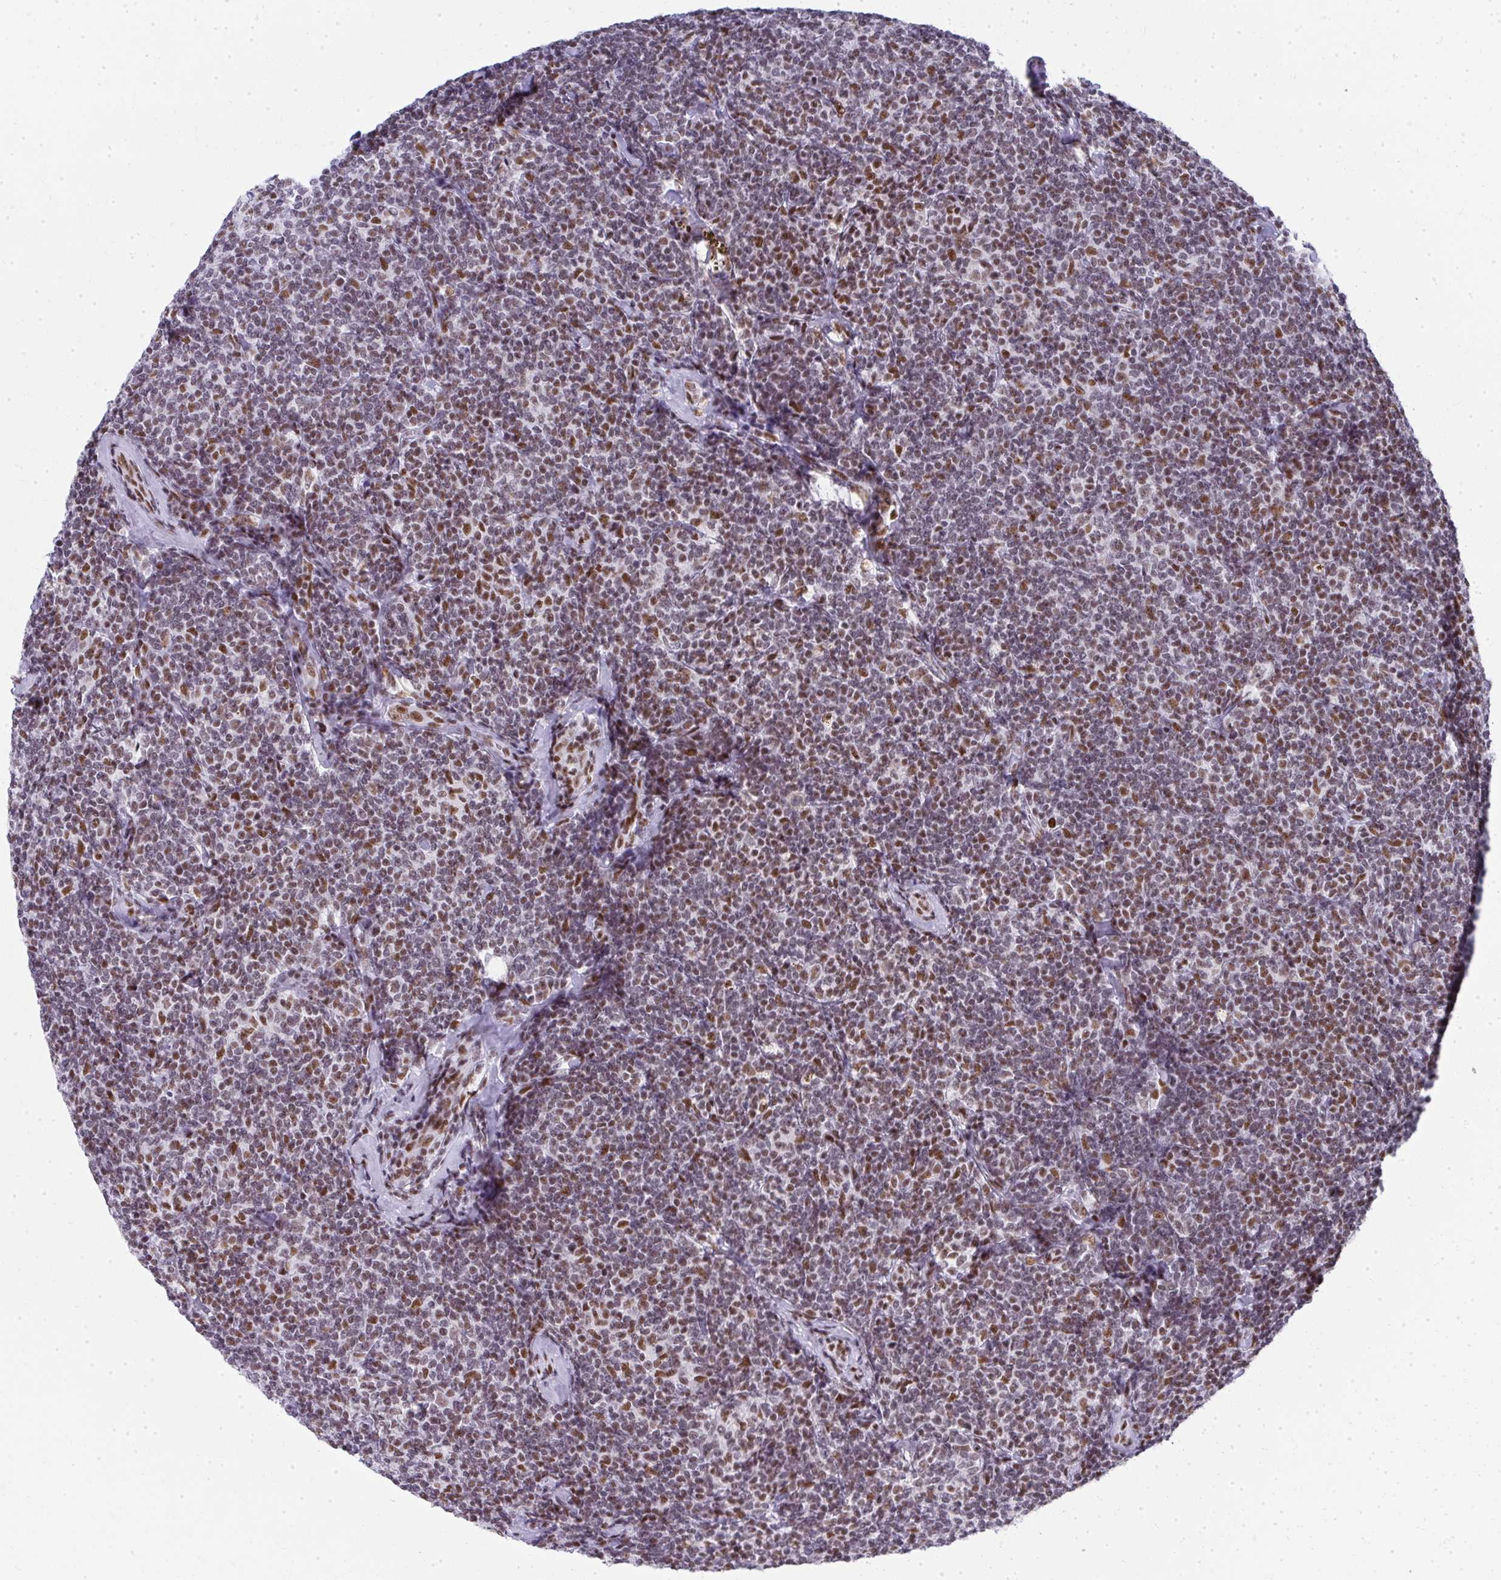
{"staining": {"intensity": "moderate", "quantity": ">75%", "location": "nuclear"}, "tissue": "lymphoma", "cell_type": "Tumor cells", "image_type": "cancer", "snomed": [{"axis": "morphology", "description": "Malignant lymphoma, non-Hodgkin's type, Low grade"}, {"axis": "topography", "description": "Lymph node"}], "caption": "Immunohistochemistry (IHC) micrograph of neoplastic tissue: human lymphoma stained using IHC reveals medium levels of moderate protein expression localized specifically in the nuclear of tumor cells, appearing as a nuclear brown color.", "gene": "CREBBP", "patient": {"sex": "female", "age": 56}}